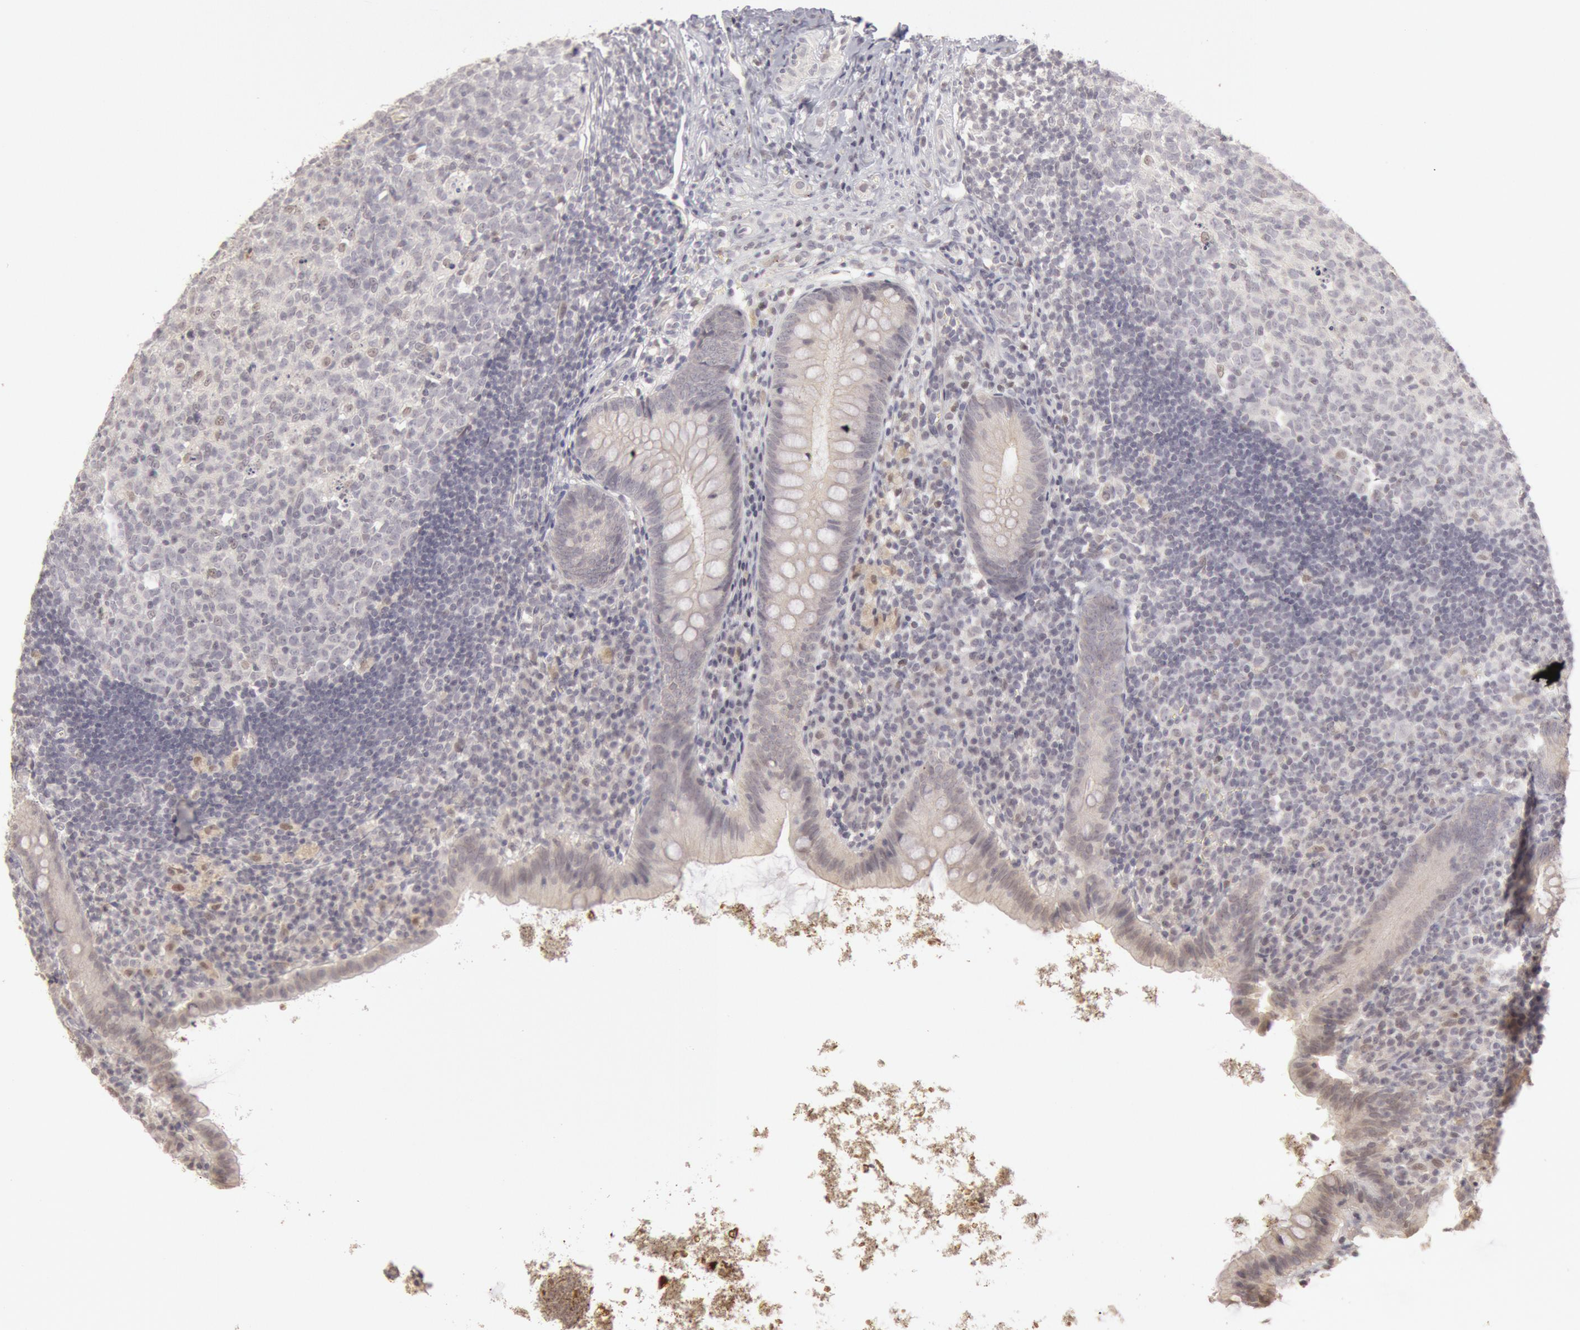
{"staining": {"intensity": "negative", "quantity": "none", "location": "none"}, "tissue": "appendix", "cell_type": "Glandular cells", "image_type": "normal", "snomed": [{"axis": "morphology", "description": "Normal tissue, NOS"}, {"axis": "topography", "description": "Appendix"}], "caption": "Glandular cells show no significant protein positivity in benign appendix.", "gene": "RIMBP3B", "patient": {"sex": "female", "age": 9}}